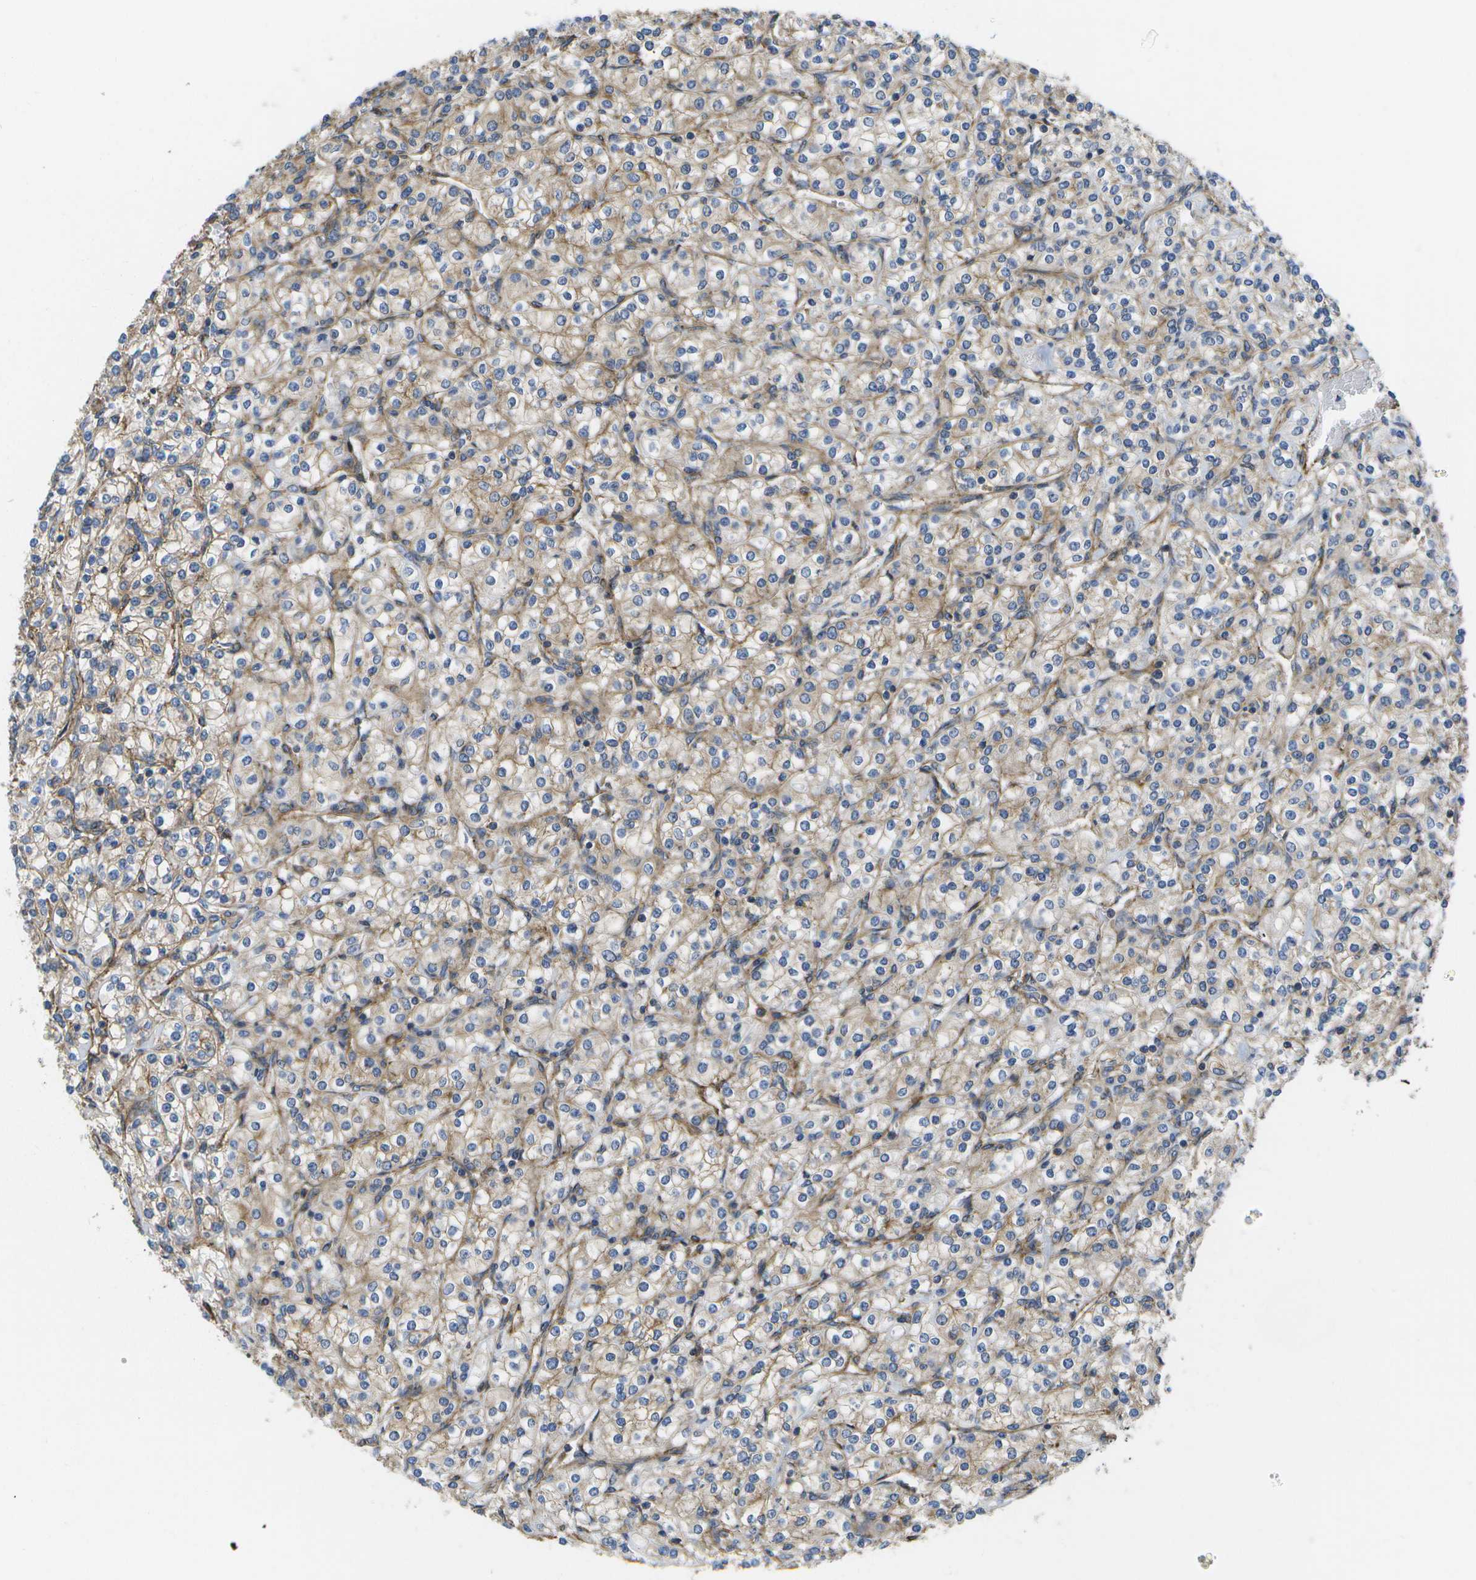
{"staining": {"intensity": "moderate", "quantity": ">75%", "location": "cytoplasmic/membranous"}, "tissue": "renal cancer", "cell_type": "Tumor cells", "image_type": "cancer", "snomed": [{"axis": "morphology", "description": "Adenocarcinoma, NOS"}, {"axis": "topography", "description": "Kidney"}], "caption": "Immunohistochemistry of renal adenocarcinoma displays medium levels of moderate cytoplasmic/membranous positivity in approximately >75% of tumor cells.", "gene": "BST2", "patient": {"sex": "male", "age": 77}}